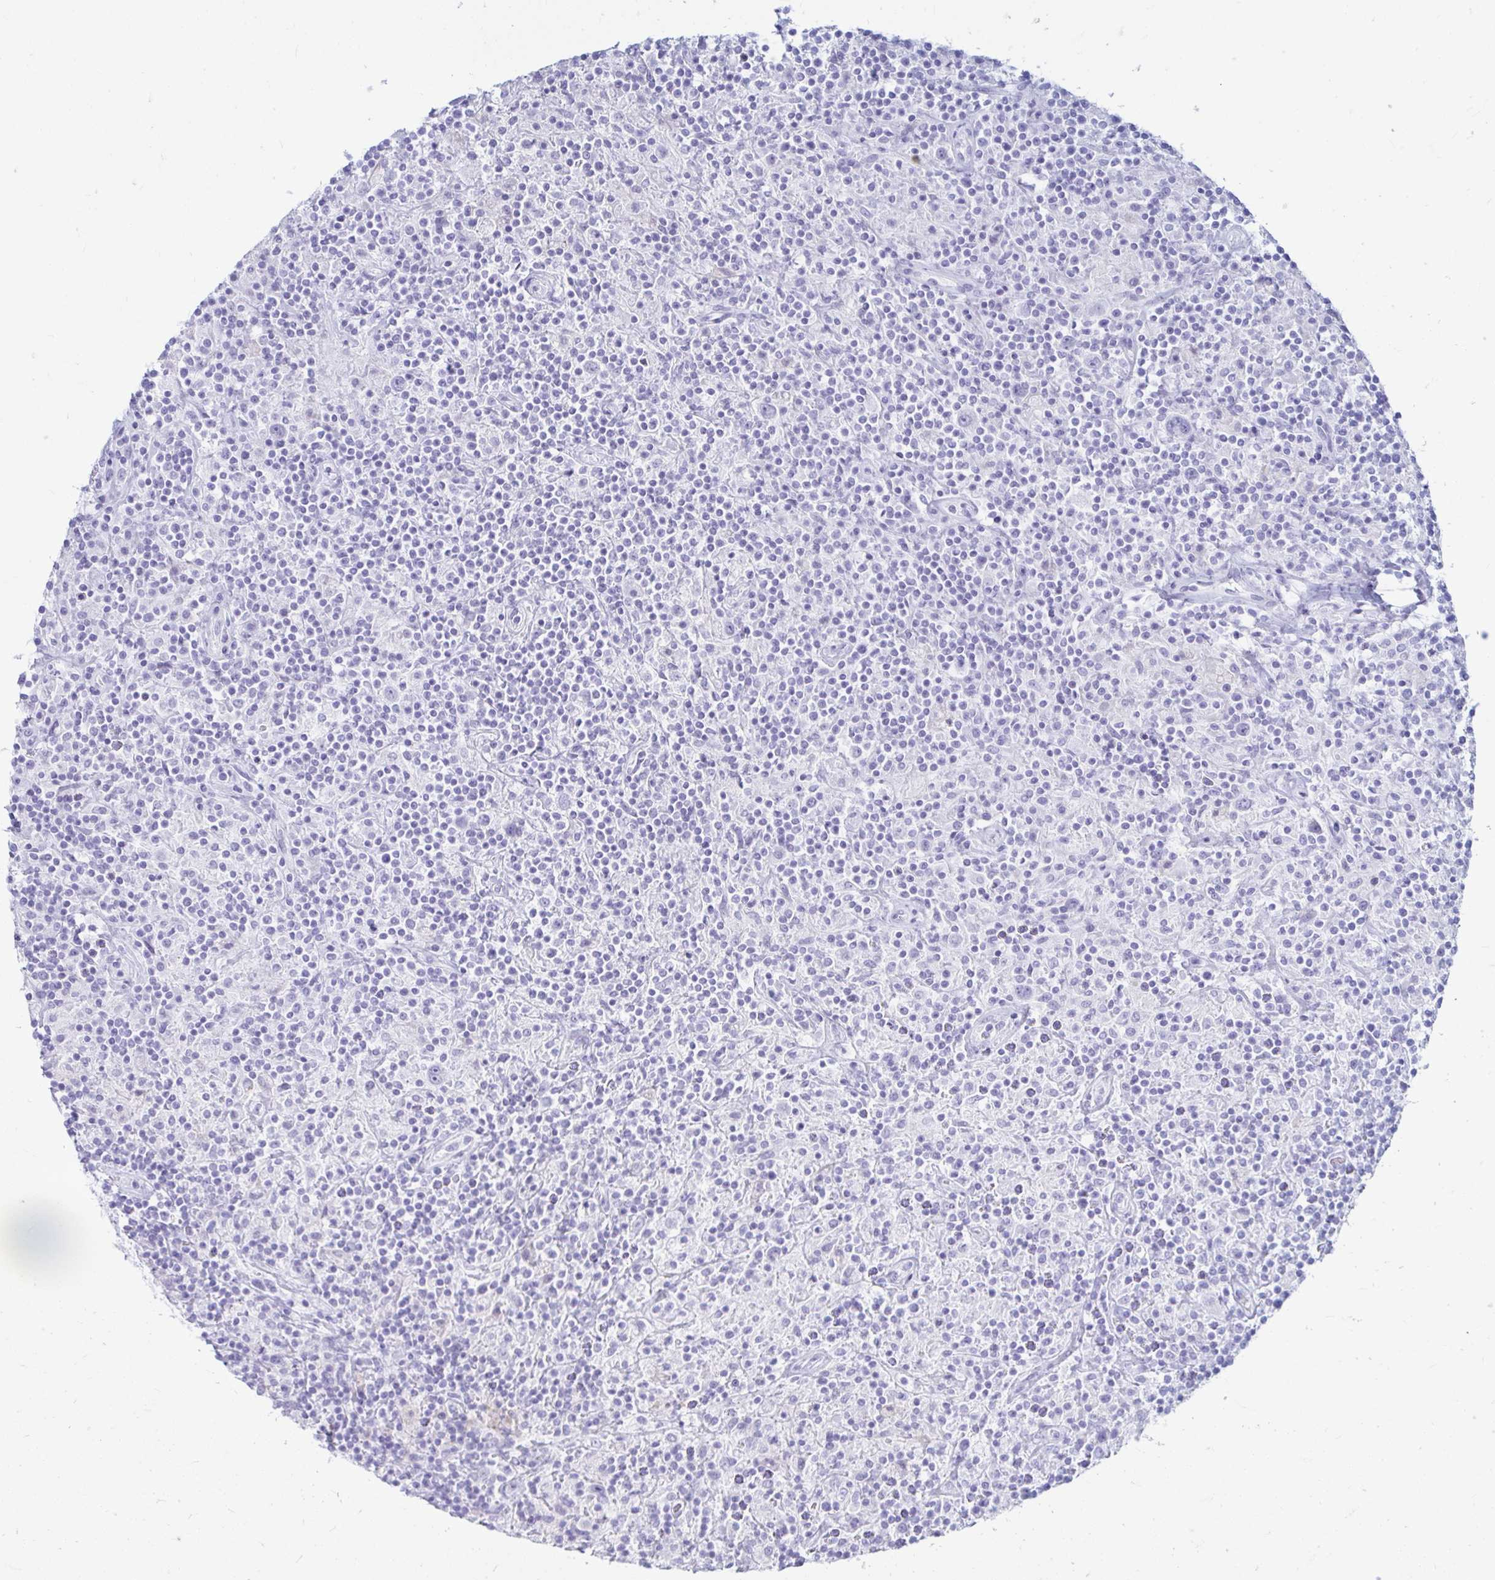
{"staining": {"intensity": "negative", "quantity": "none", "location": "none"}, "tissue": "lymphoma", "cell_type": "Tumor cells", "image_type": "cancer", "snomed": [{"axis": "morphology", "description": "Hodgkin's disease, NOS"}, {"axis": "topography", "description": "Lymph node"}], "caption": "IHC of Hodgkin's disease exhibits no staining in tumor cells. Nuclei are stained in blue.", "gene": "ERICH6", "patient": {"sex": "male", "age": 70}}